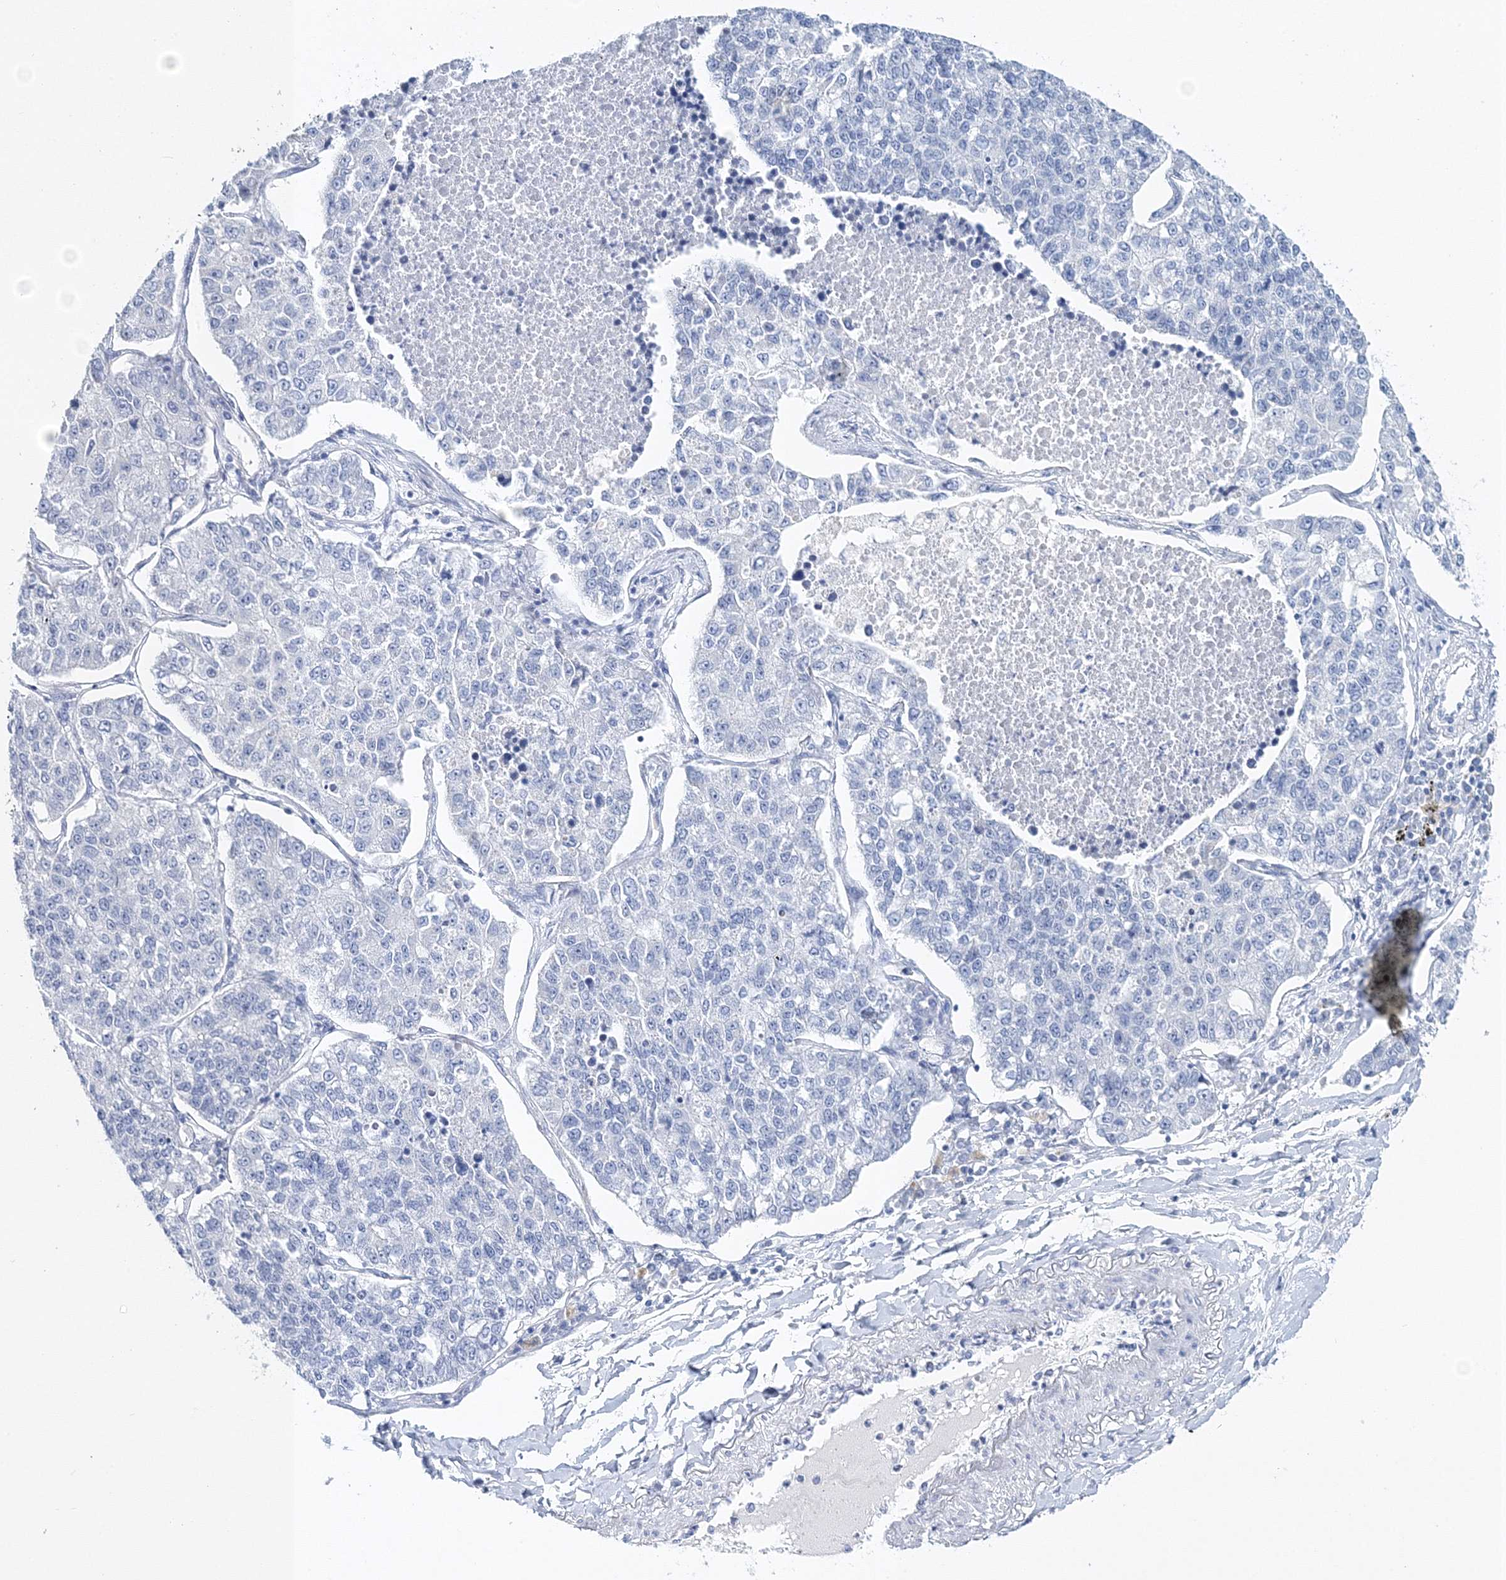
{"staining": {"intensity": "negative", "quantity": "none", "location": "none"}, "tissue": "lung cancer", "cell_type": "Tumor cells", "image_type": "cancer", "snomed": [{"axis": "morphology", "description": "Adenocarcinoma, NOS"}, {"axis": "topography", "description": "Lung"}], "caption": "The histopathology image shows no staining of tumor cells in lung adenocarcinoma.", "gene": "MYOZ2", "patient": {"sex": "male", "age": 49}}